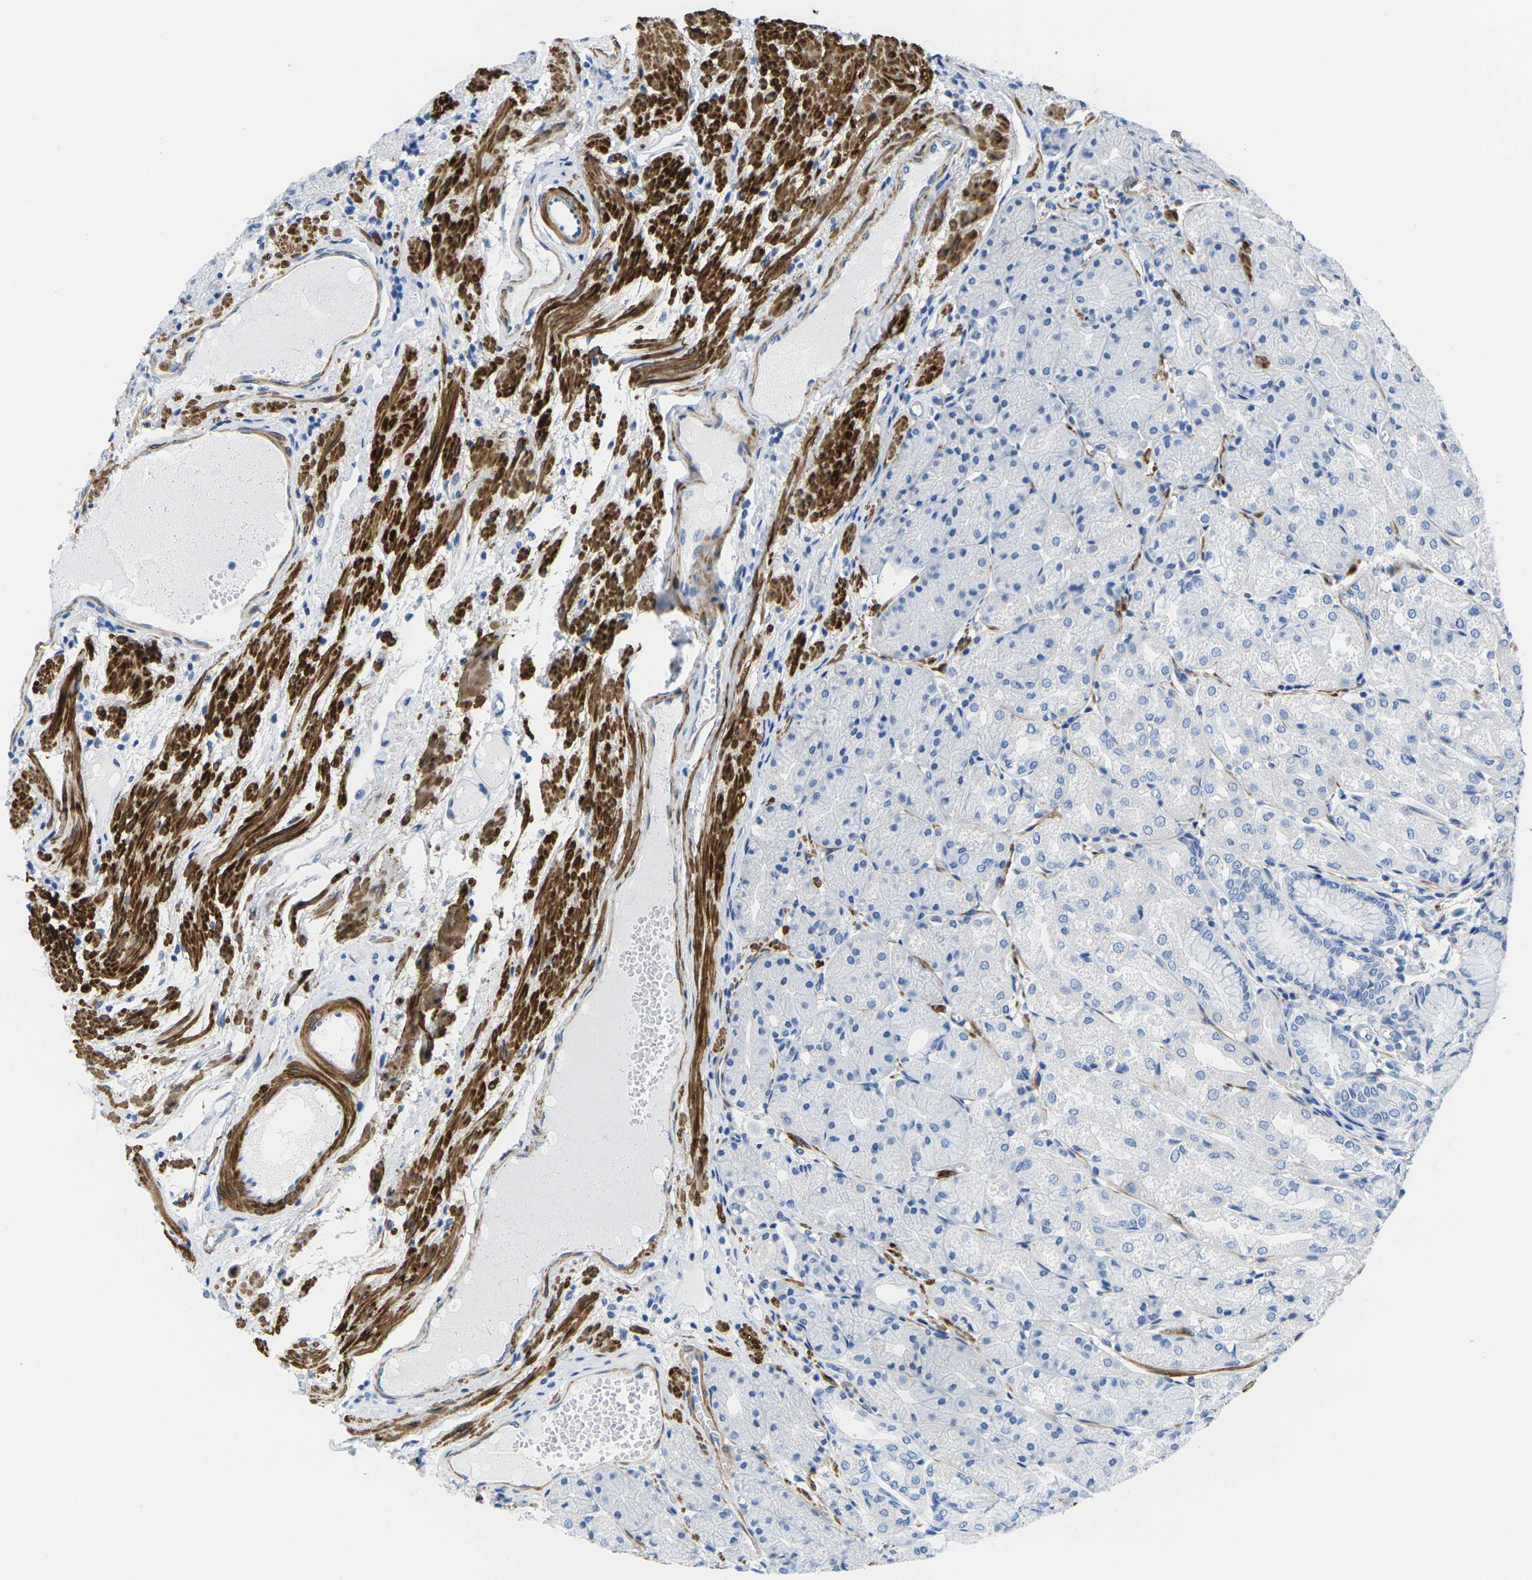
{"staining": {"intensity": "negative", "quantity": "none", "location": "none"}, "tissue": "stomach", "cell_type": "Glandular cells", "image_type": "normal", "snomed": [{"axis": "morphology", "description": "Normal tissue, NOS"}, {"axis": "topography", "description": "Stomach, upper"}], "caption": "High power microscopy photomicrograph of an immunohistochemistry image of unremarkable stomach, revealing no significant positivity in glandular cells. (Brightfield microscopy of DAB immunohistochemistry at high magnification).", "gene": "CNN1", "patient": {"sex": "male", "age": 72}}